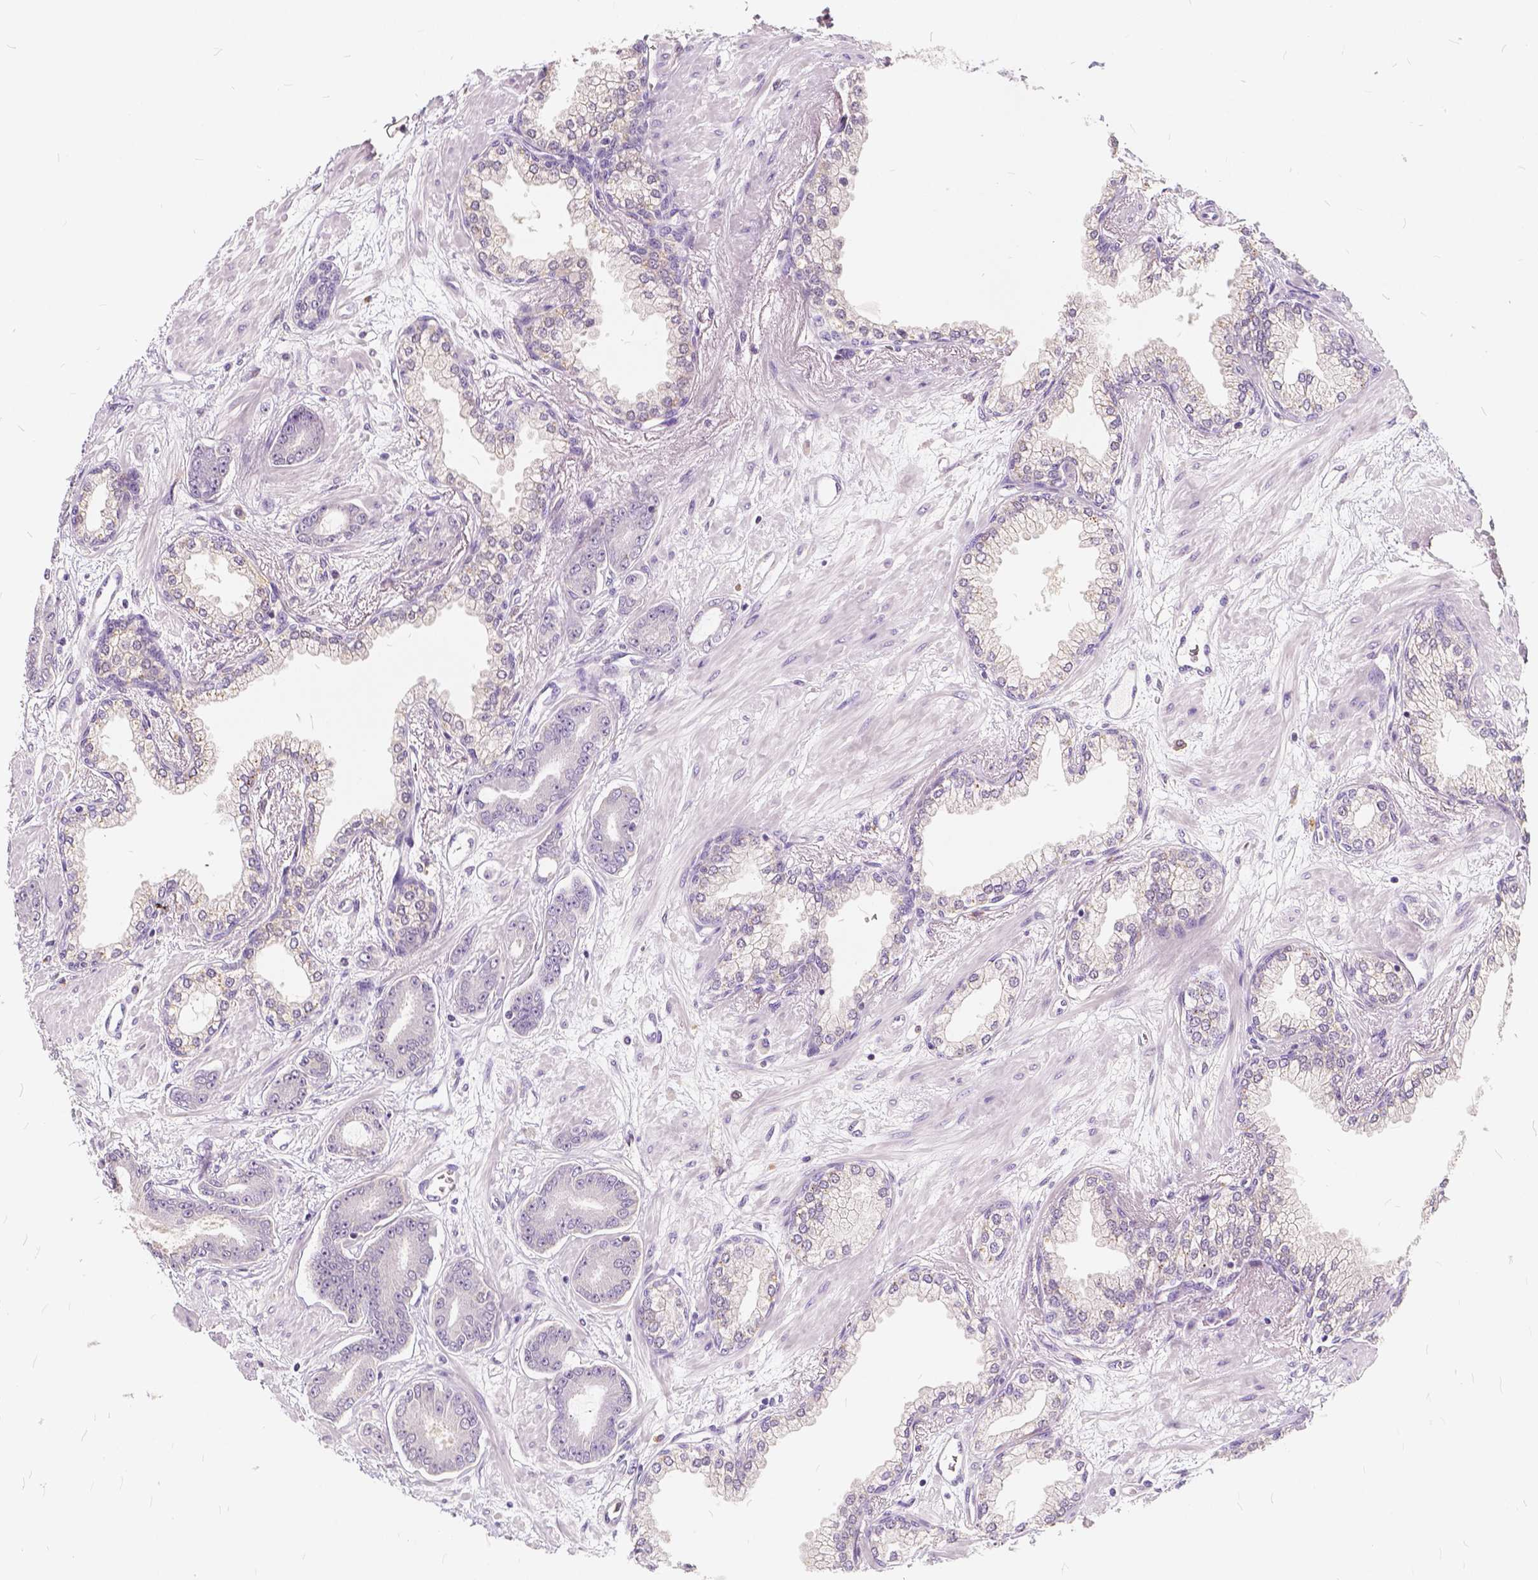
{"staining": {"intensity": "negative", "quantity": "none", "location": "none"}, "tissue": "prostate cancer", "cell_type": "Tumor cells", "image_type": "cancer", "snomed": [{"axis": "morphology", "description": "Adenocarcinoma, Low grade"}, {"axis": "topography", "description": "Prostate"}], "caption": "The immunohistochemistry (IHC) image has no significant expression in tumor cells of prostate low-grade adenocarcinoma tissue.", "gene": "KIAA0513", "patient": {"sex": "male", "age": 64}}